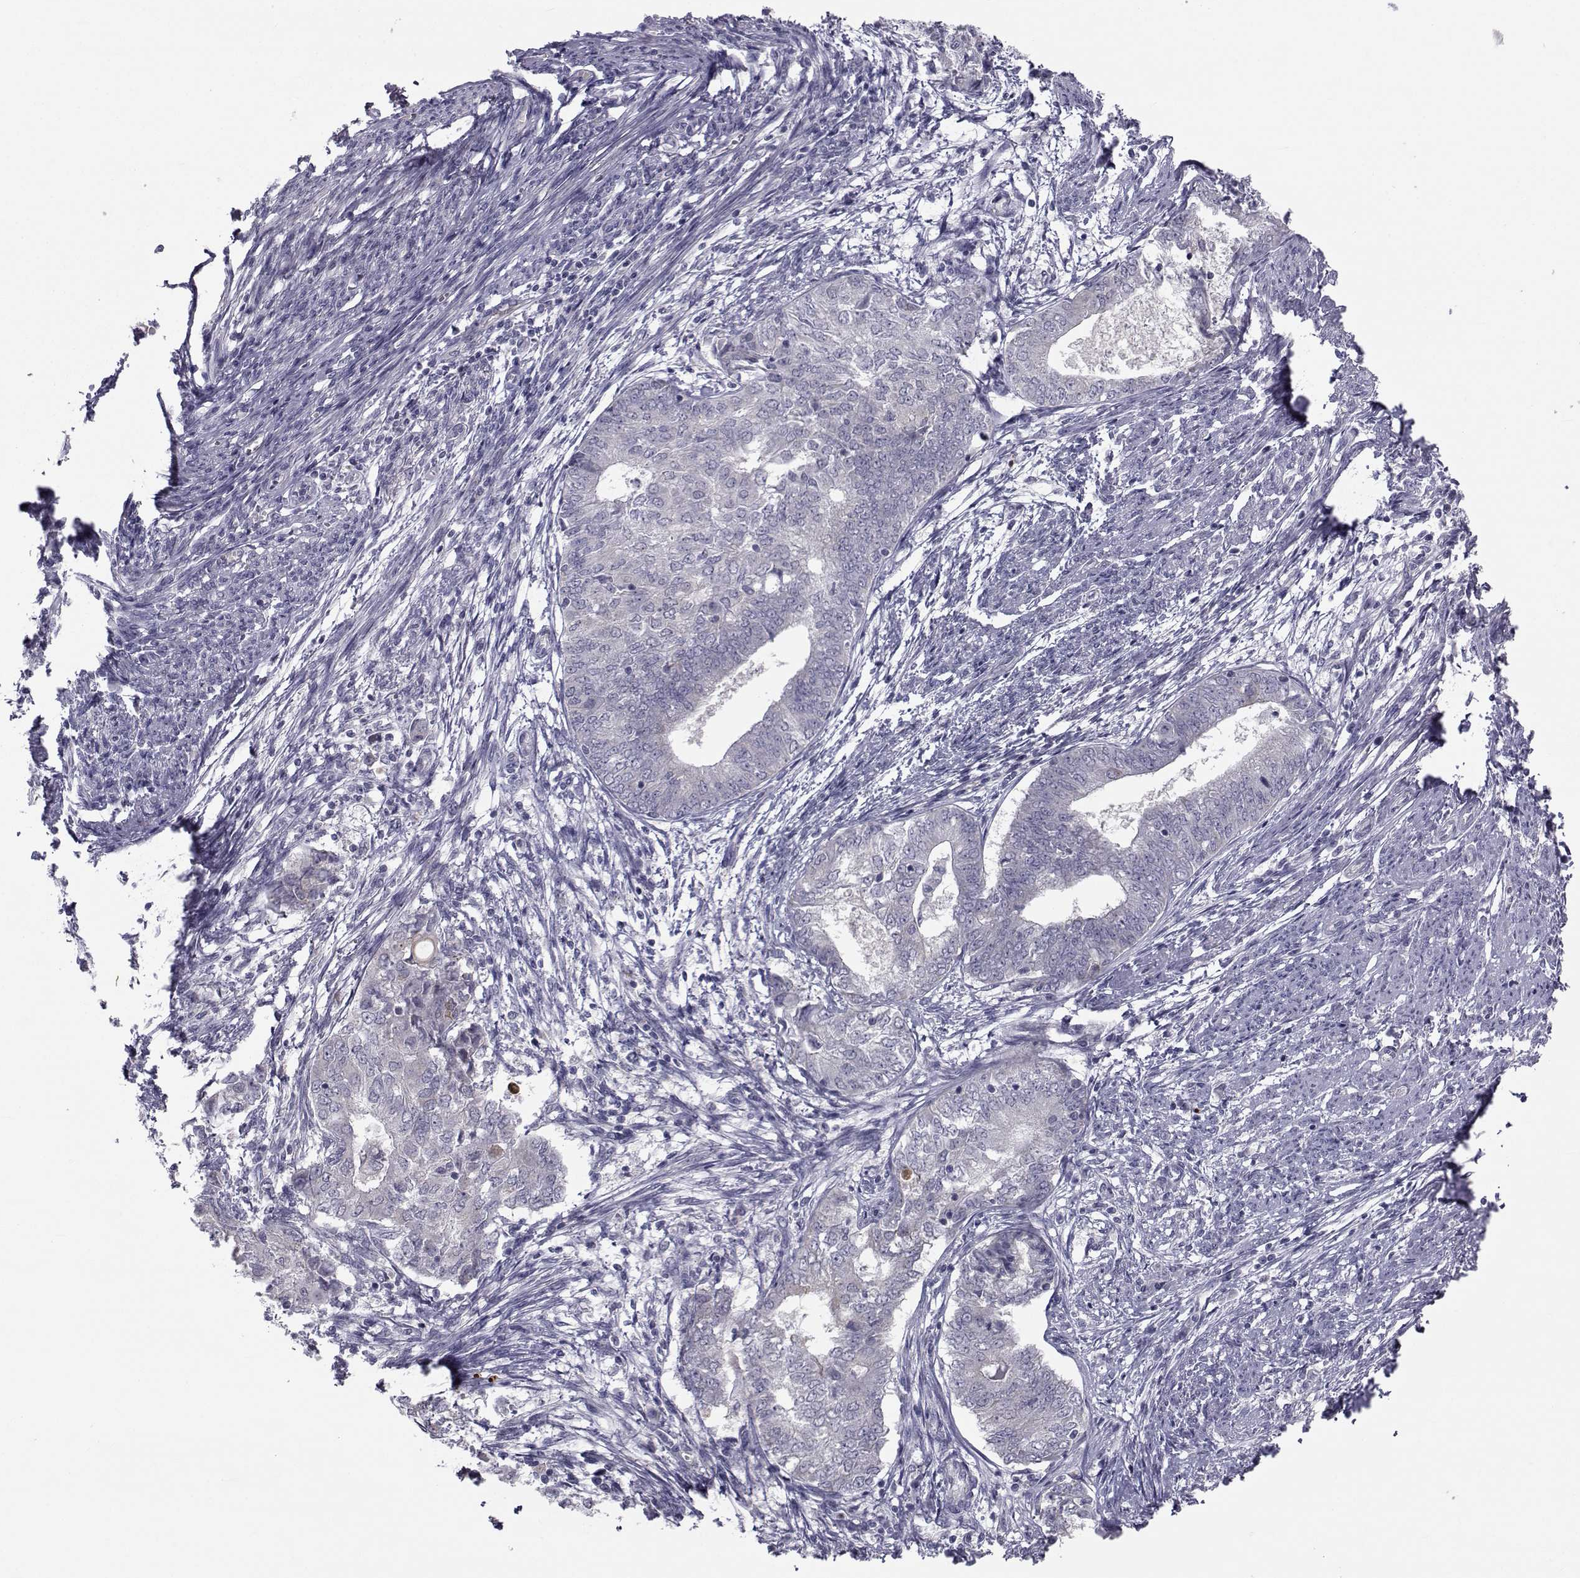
{"staining": {"intensity": "negative", "quantity": "none", "location": "none"}, "tissue": "endometrial cancer", "cell_type": "Tumor cells", "image_type": "cancer", "snomed": [{"axis": "morphology", "description": "Adenocarcinoma, NOS"}, {"axis": "topography", "description": "Endometrium"}], "caption": "A micrograph of adenocarcinoma (endometrial) stained for a protein shows no brown staining in tumor cells.", "gene": "ANGPT1", "patient": {"sex": "female", "age": 62}}